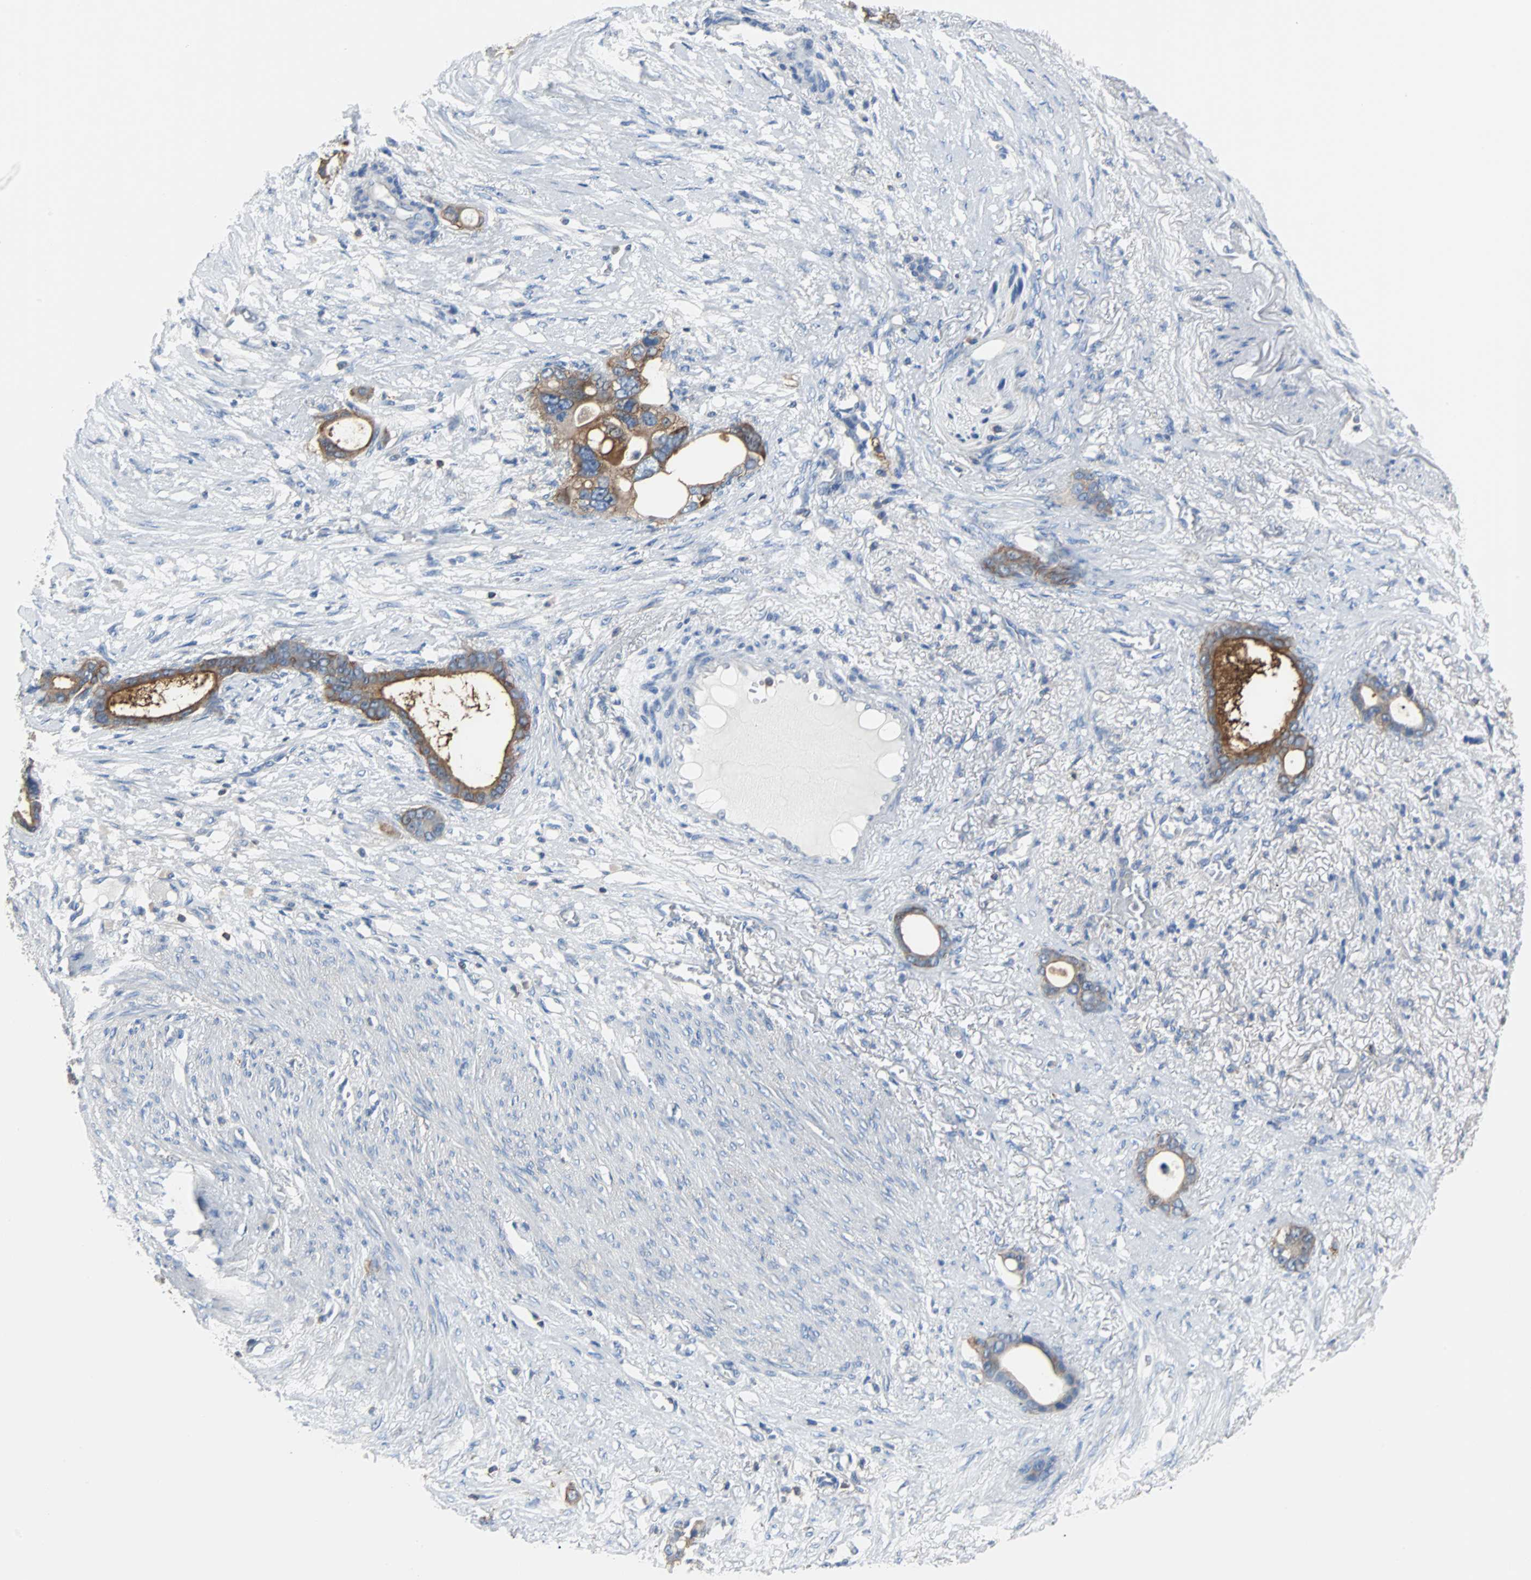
{"staining": {"intensity": "moderate", "quantity": ">75%", "location": "cytoplasmic/membranous"}, "tissue": "stomach cancer", "cell_type": "Tumor cells", "image_type": "cancer", "snomed": [{"axis": "morphology", "description": "Adenocarcinoma, NOS"}, {"axis": "topography", "description": "Stomach"}], "caption": "A brown stain highlights moderate cytoplasmic/membranous expression of a protein in human stomach adenocarcinoma tumor cells.", "gene": "TSC22D4", "patient": {"sex": "female", "age": 75}}